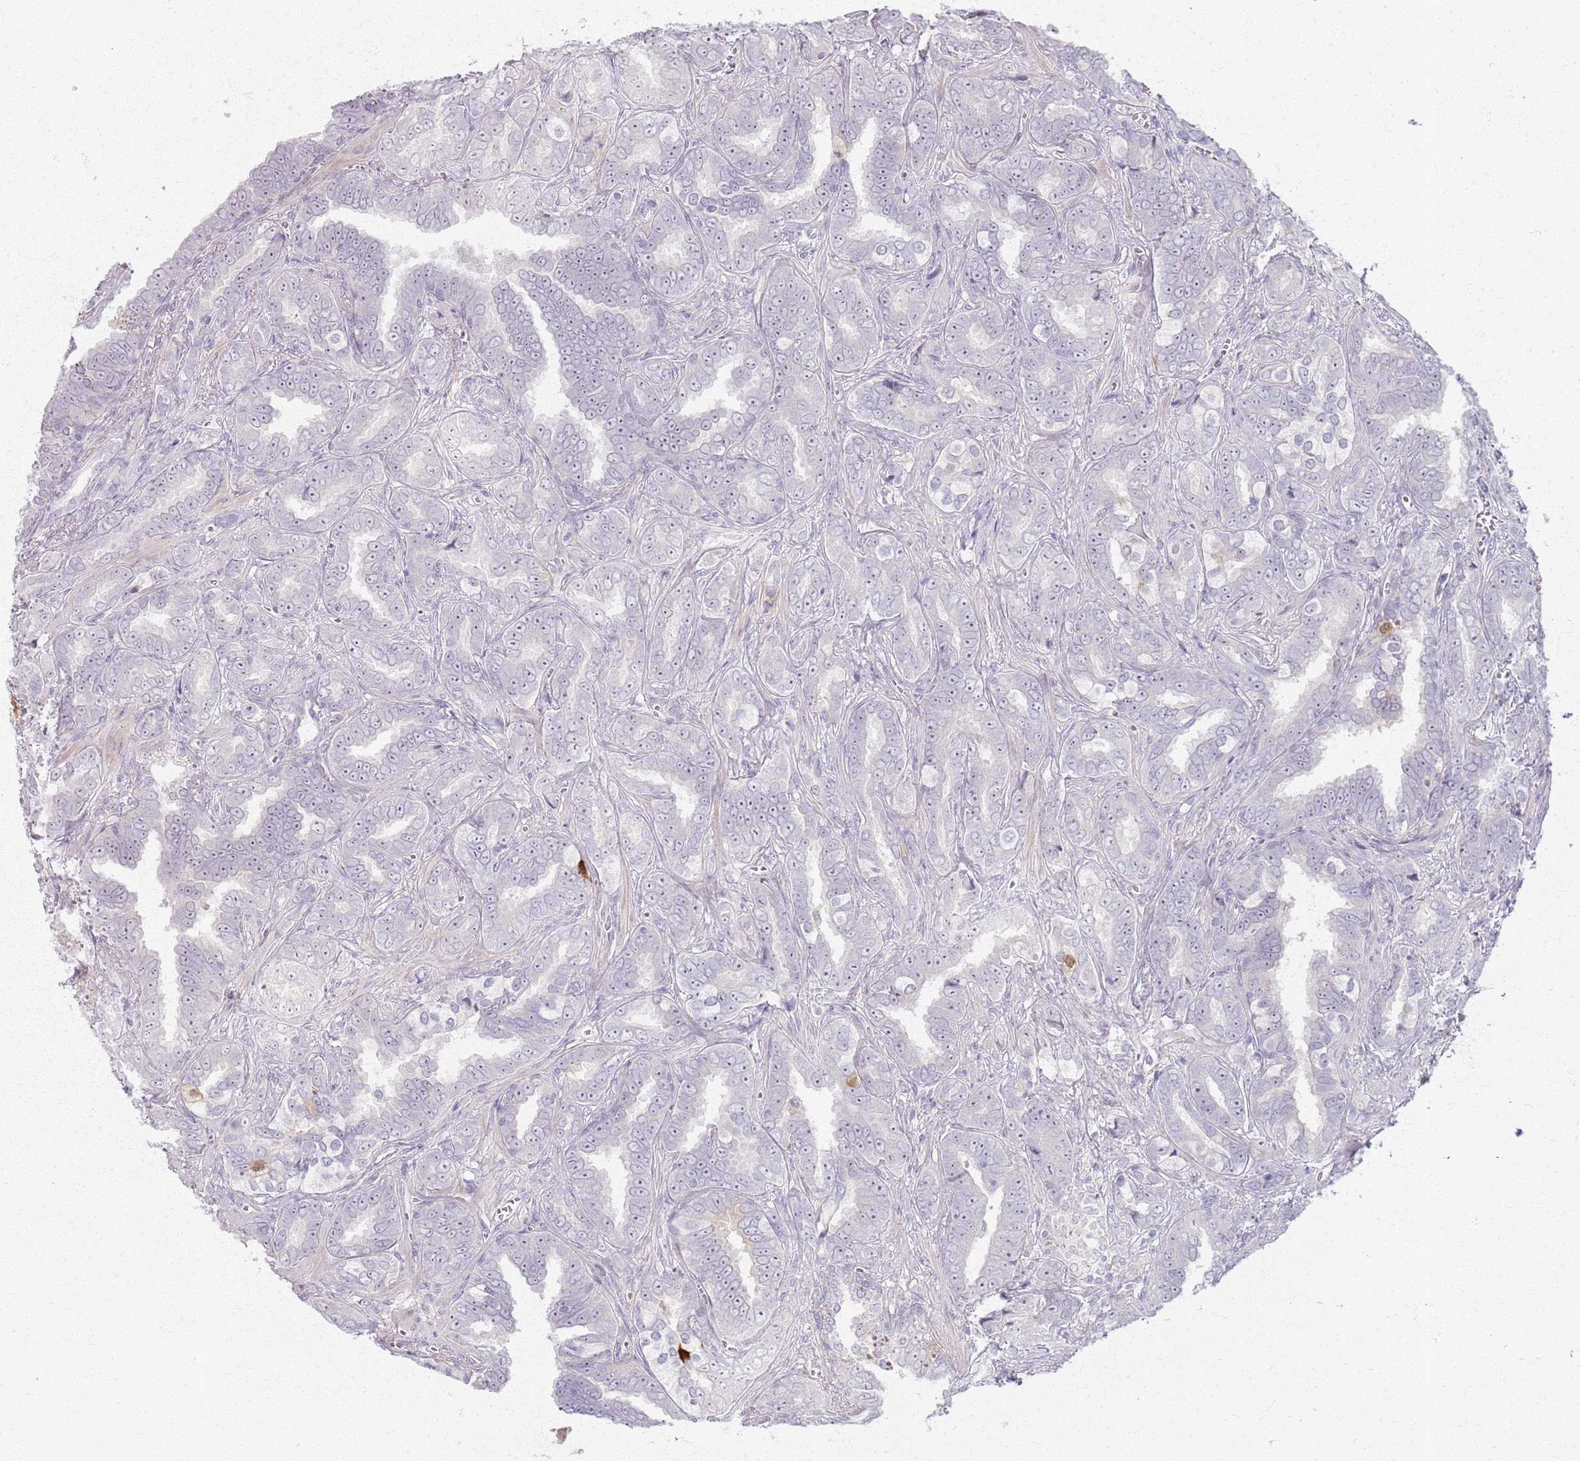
{"staining": {"intensity": "negative", "quantity": "none", "location": "none"}, "tissue": "prostate cancer", "cell_type": "Tumor cells", "image_type": "cancer", "snomed": [{"axis": "morphology", "description": "Adenocarcinoma, High grade"}, {"axis": "topography", "description": "Prostate"}], "caption": "The histopathology image shows no staining of tumor cells in prostate cancer (adenocarcinoma (high-grade)).", "gene": "CRIPT", "patient": {"sex": "male", "age": 67}}